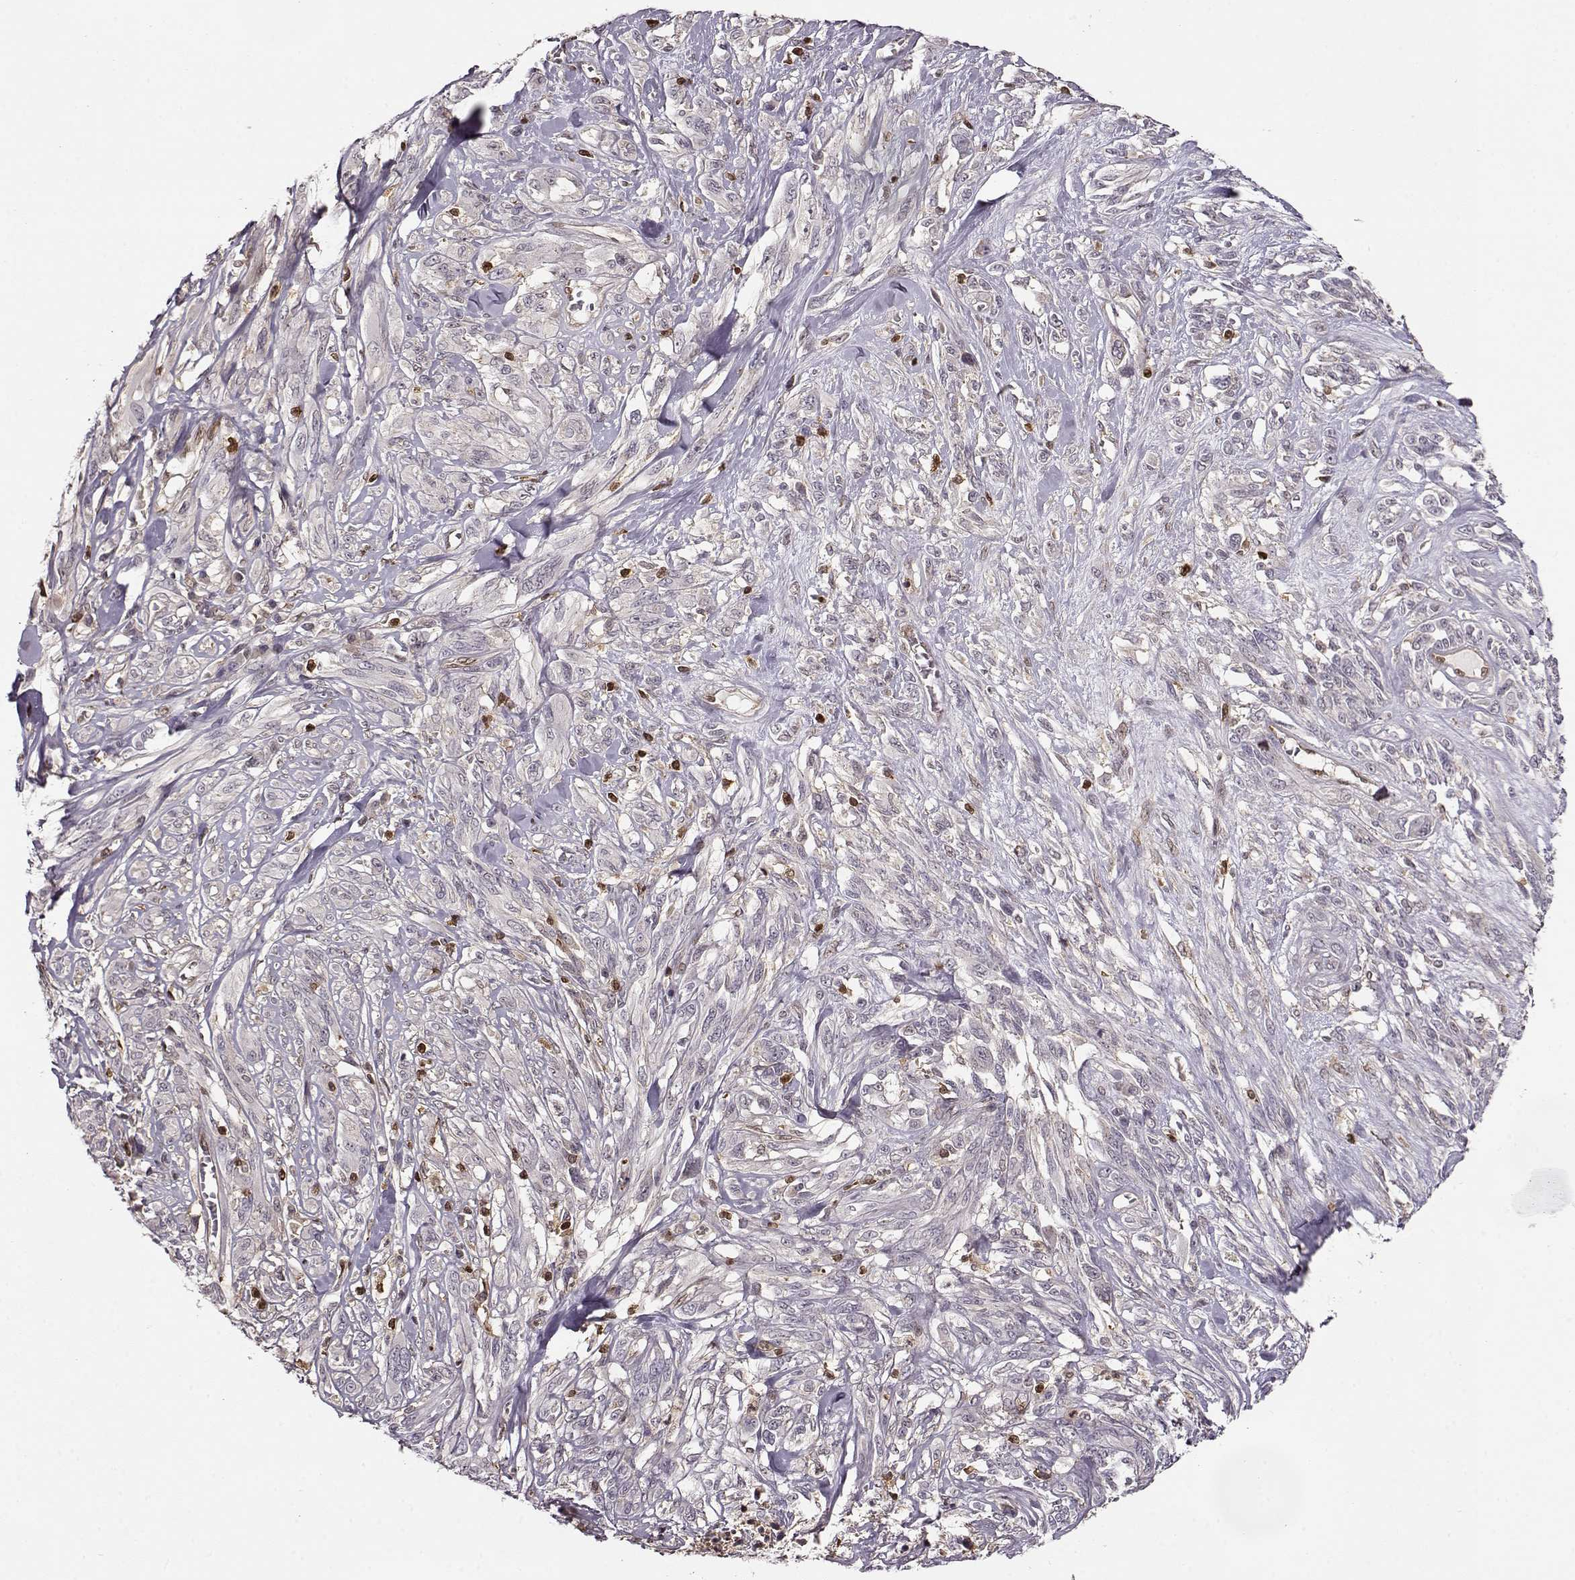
{"staining": {"intensity": "negative", "quantity": "none", "location": "none"}, "tissue": "melanoma", "cell_type": "Tumor cells", "image_type": "cancer", "snomed": [{"axis": "morphology", "description": "Malignant melanoma, NOS"}, {"axis": "topography", "description": "Skin"}], "caption": "Photomicrograph shows no significant protein staining in tumor cells of malignant melanoma.", "gene": "MFSD1", "patient": {"sex": "female", "age": 91}}